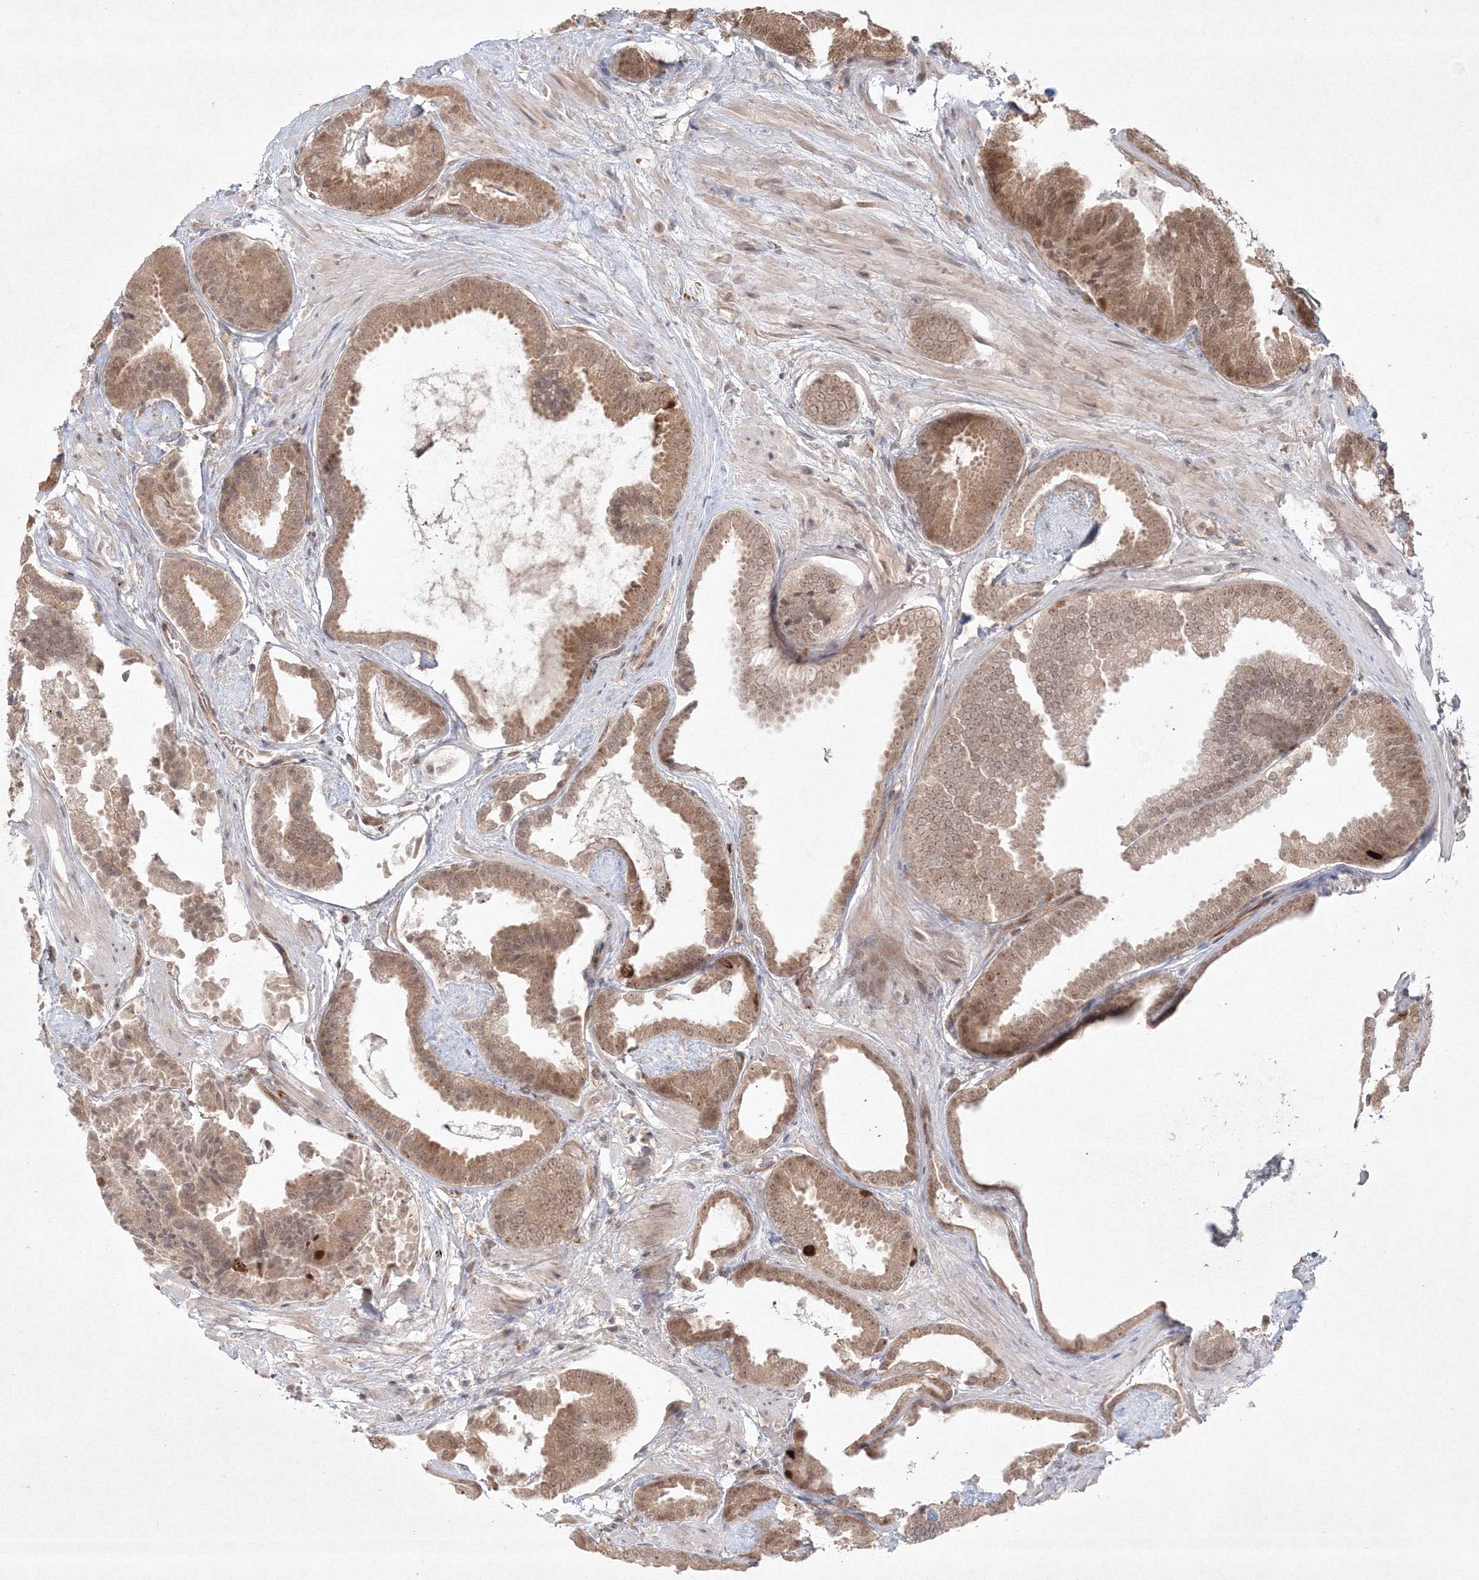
{"staining": {"intensity": "moderate", "quantity": ">75%", "location": "cytoplasmic/membranous,nuclear"}, "tissue": "prostate cancer", "cell_type": "Tumor cells", "image_type": "cancer", "snomed": [{"axis": "morphology", "description": "Adenocarcinoma, Low grade"}, {"axis": "topography", "description": "Prostate"}], "caption": "Immunohistochemical staining of prostate cancer demonstrates medium levels of moderate cytoplasmic/membranous and nuclear staining in about >75% of tumor cells. The staining was performed using DAB (3,3'-diaminobenzidine), with brown indicating positive protein expression. Nuclei are stained blue with hematoxylin.", "gene": "KIF20A", "patient": {"sex": "male", "age": 71}}